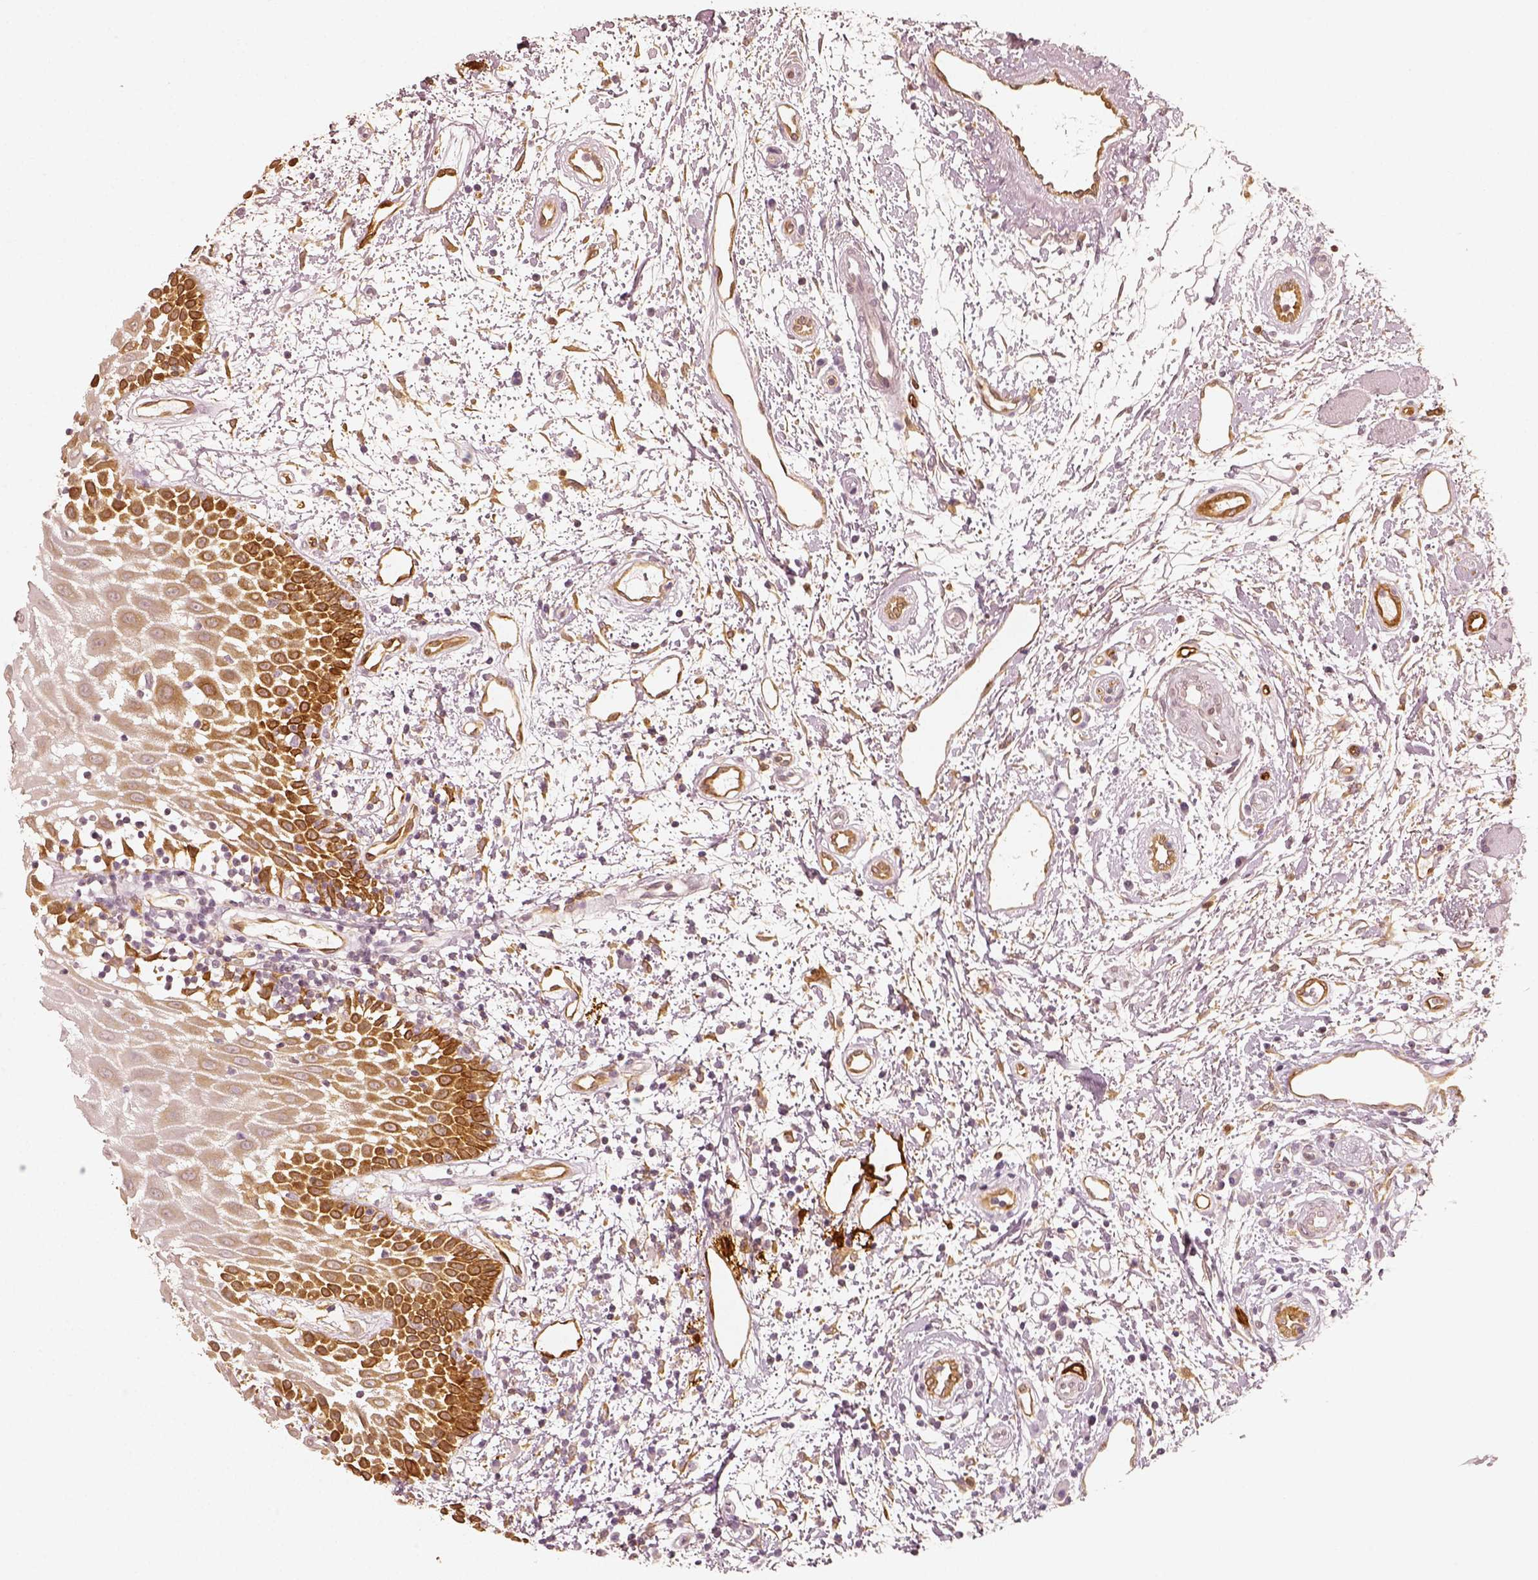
{"staining": {"intensity": "moderate", "quantity": "<25%", "location": "cytoplasmic/membranous"}, "tissue": "oral mucosa", "cell_type": "Squamous epithelial cells", "image_type": "normal", "snomed": [{"axis": "morphology", "description": "Normal tissue, NOS"}, {"axis": "morphology", "description": "Squamous cell carcinoma, NOS"}, {"axis": "topography", "description": "Oral tissue"}, {"axis": "topography", "description": "Head-Neck"}], "caption": "High-magnification brightfield microscopy of benign oral mucosa stained with DAB (3,3'-diaminobenzidine) (brown) and counterstained with hematoxylin (blue). squamous epithelial cells exhibit moderate cytoplasmic/membranous staining is identified in approximately<25% of cells. The protein of interest is stained brown, and the nuclei are stained in blue (DAB (3,3'-diaminobenzidine) IHC with brightfield microscopy, high magnification).", "gene": "FSCN1", "patient": {"sex": "female", "age": 75}}